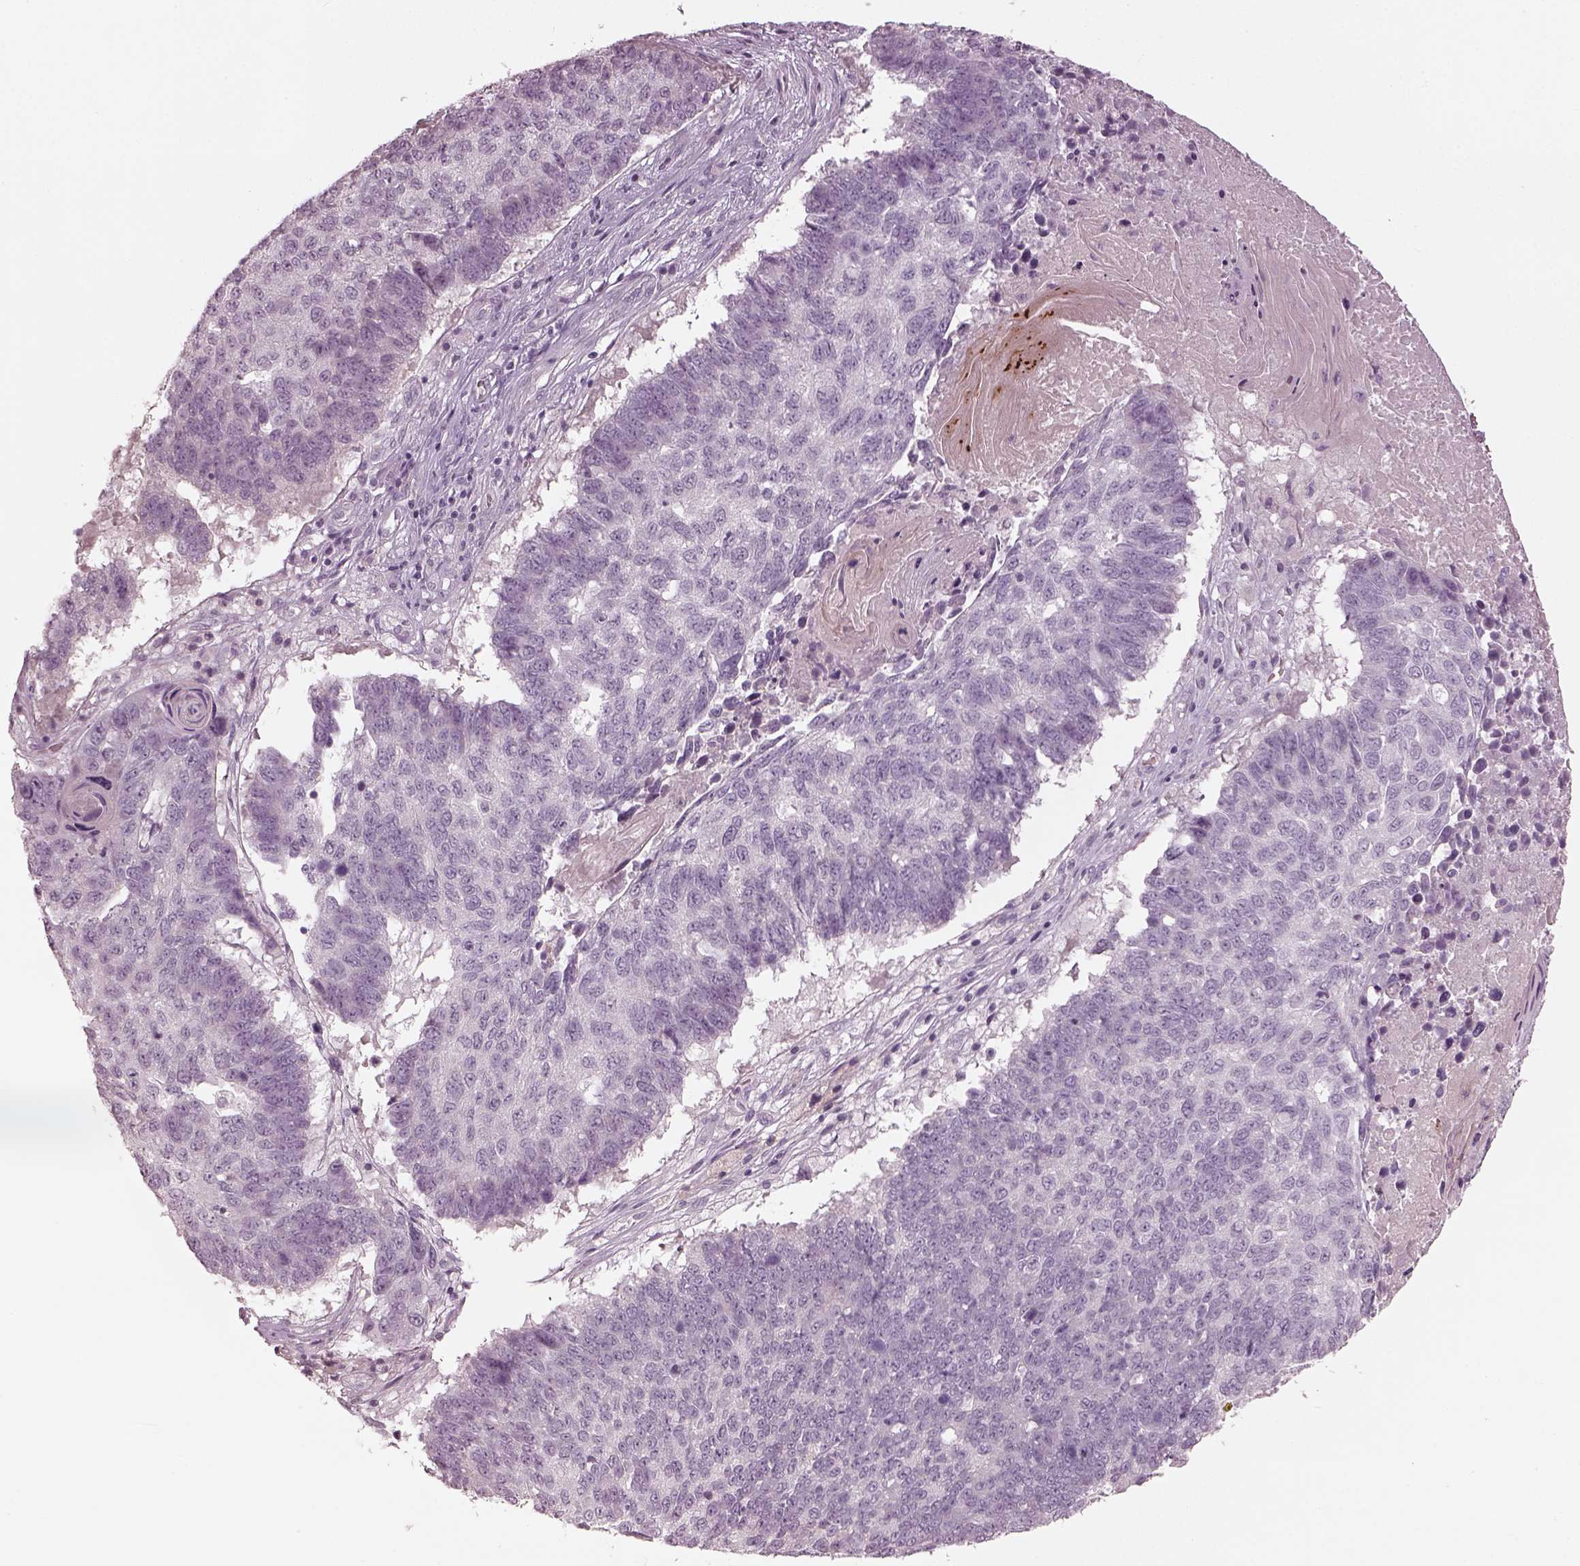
{"staining": {"intensity": "negative", "quantity": "none", "location": "none"}, "tissue": "lung cancer", "cell_type": "Tumor cells", "image_type": "cancer", "snomed": [{"axis": "morphology", "description": "Squamous cell carcinoma, NOS"}, {"axis": "topography", "description": "Lung"}], "caption": "Squamous cell carcinoma (lung) stained for a protein using immunohistochemistry (IHC) demonstrates no positivity tumor cells.", "gene": "SPATA6L", "patient": {"sex": "male", "age": 73}}